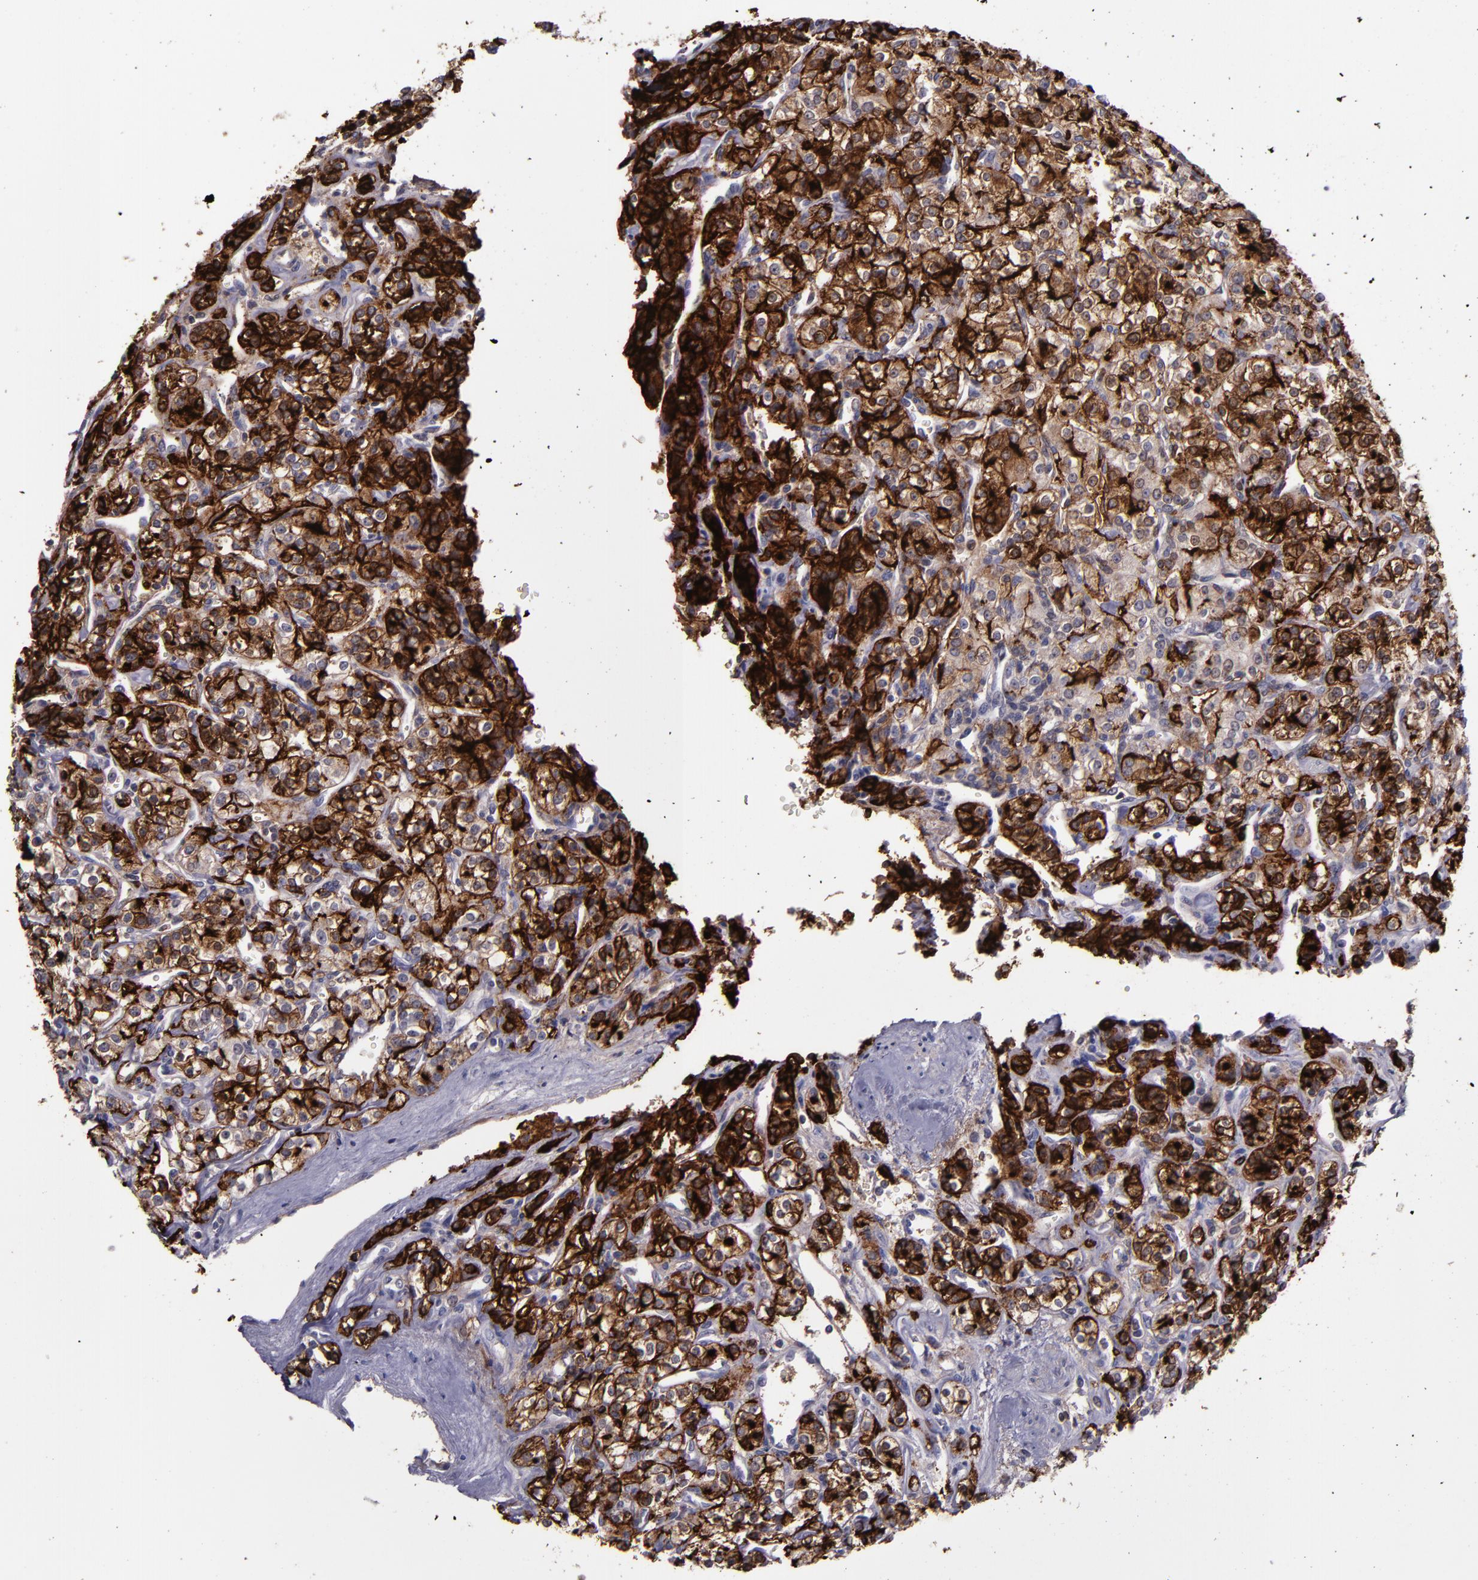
{"staining": {"intensity": "strong", "quantity": ">75%", "location": "cytoplasmic/membranous"}, "tissue": "renal cancer", "cell_type": "Tumor cells", "image_type": "cancer", "snomed": [{"axis": "morphology", "description": "Adenocarcinoma, NOS"}, {"axis": "topography", "description": "Kidney"}], "caption": "A brown stain labels strong cytoplasmic/membranous expression of a protein in human renal adenocarcinoma tumor cells.", "gene": "MFGE8", "patient": {"sex": "male", "age": 77}}